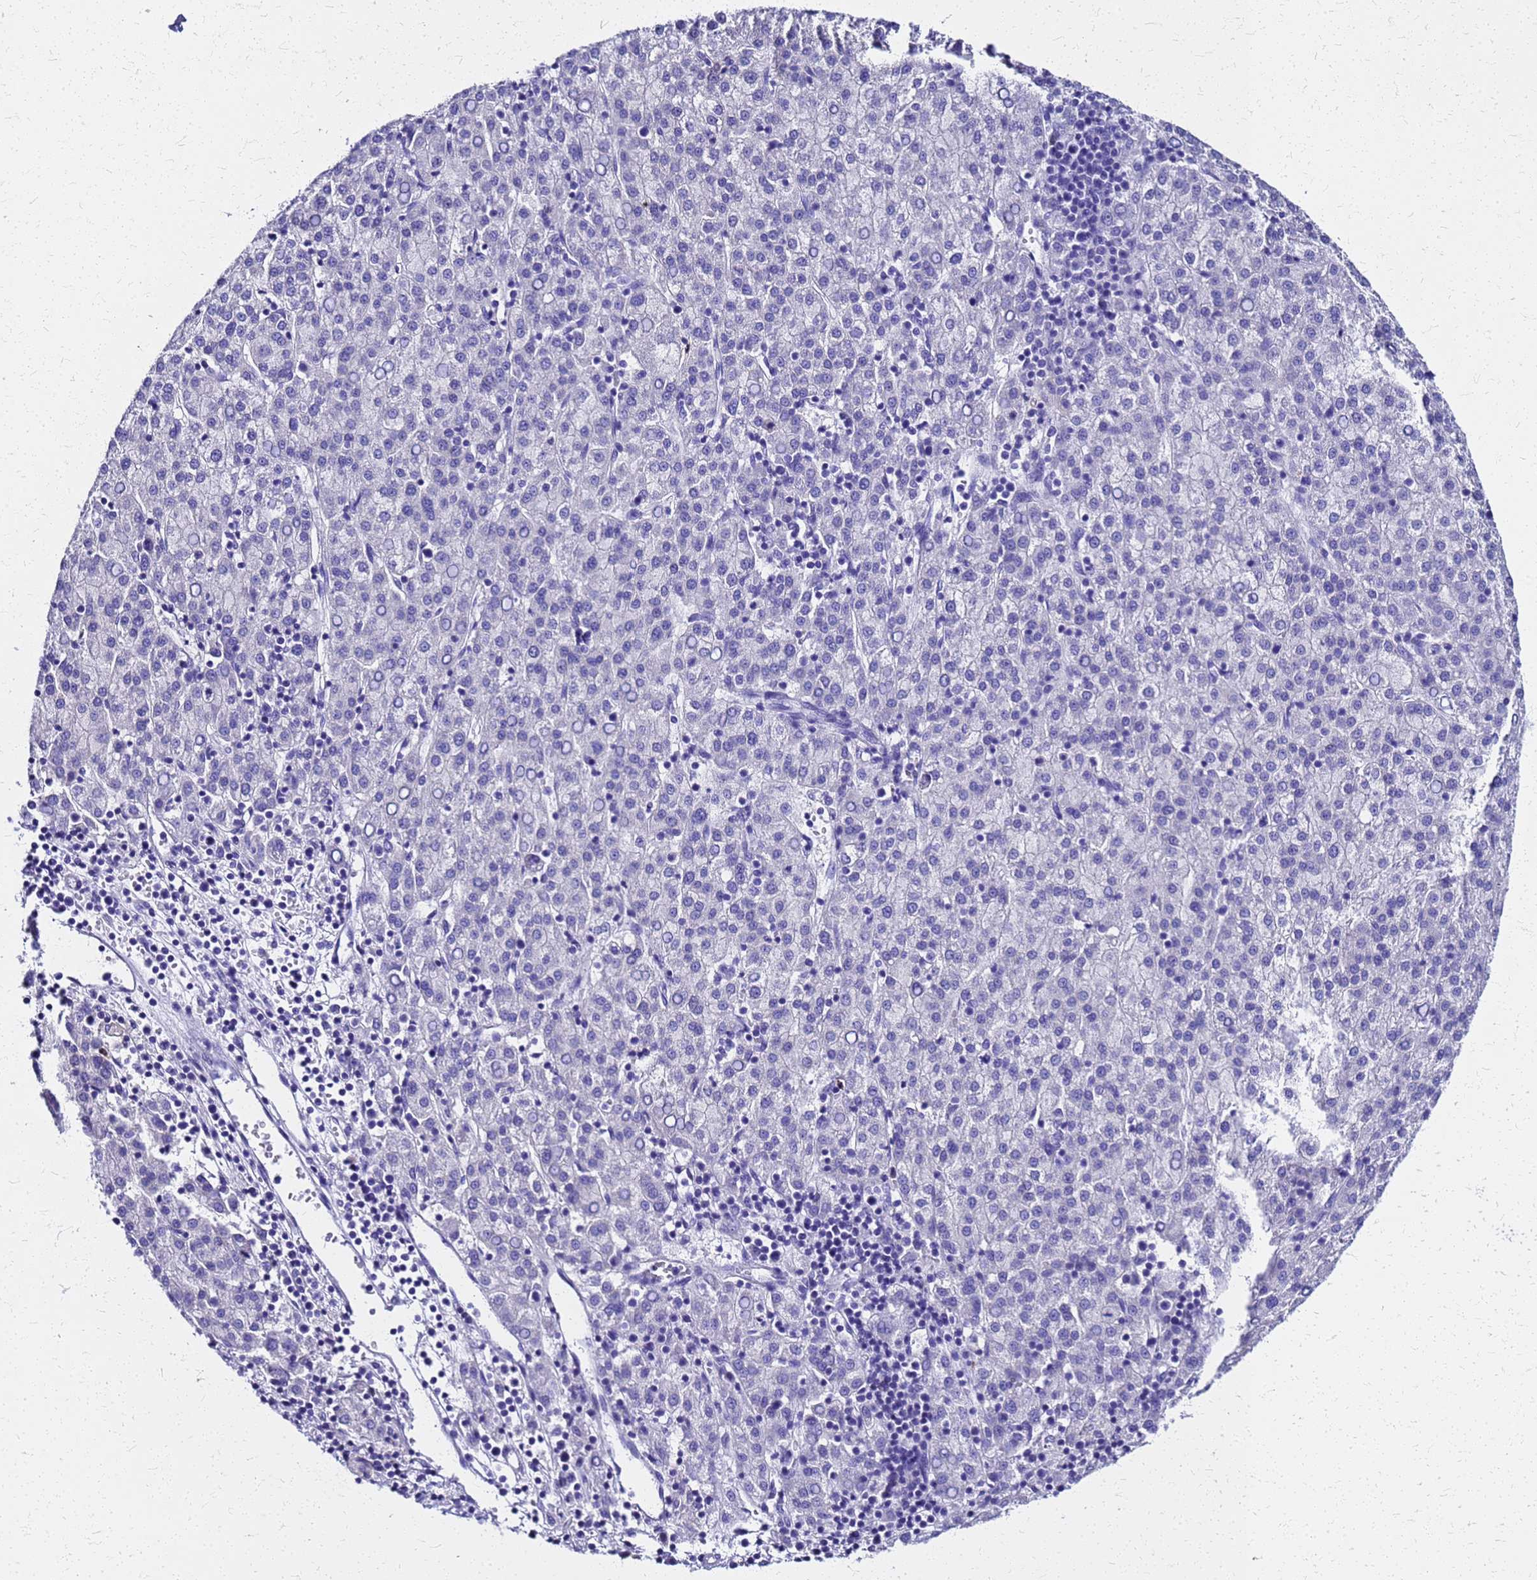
{"staining": {"intensity": "negative", "quantity": "none", "location": "none"}, "tissue": "liver cancer", "cell_type": "Tumor cells", "image_type": "cancer", "snomed": [{"axis": "morphology", "description": "Carcinoma, Hepatocellular, NOS"}, {"axis": "topography", "description": "Liver"}], "caption": "Tumor cells are negative for protein expression in human liver hepatocellular carcinoma.", "gene": "SMIM21", "patient": {"sex": "female", "age": 58}}